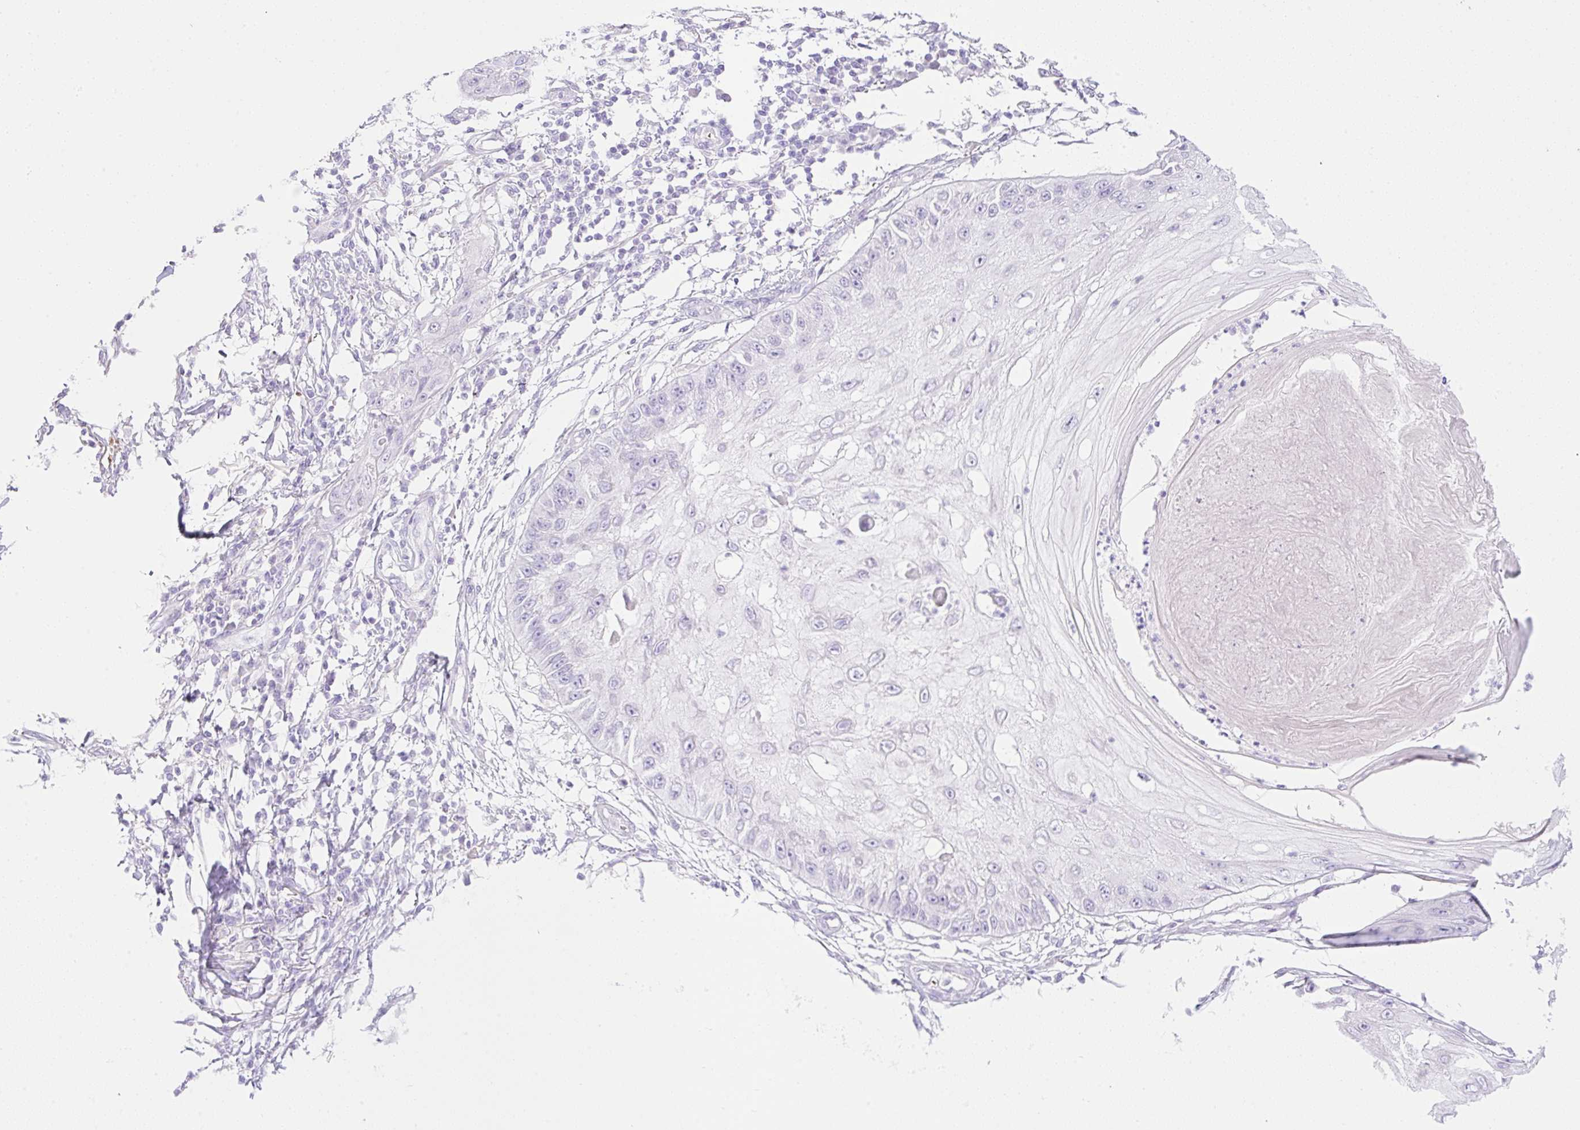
{"staining": {"intensity": "negative", "quantity": "none", "location": "none"}, "tissue": "skin cancer", "cell_type": "Tumor cells", "image_type": "cancer", "snomed": [{"axis": "morphology", "description": "Squamous cell carcinoma, NOS"}, {"axis": "topography", "description": "Skin"}], "caption": "There is no significant positivity in tumor cells of squamous cell carcinoma (skin).", "gene": "CDX1", "patient": {"sex": "male", "age": 70}}